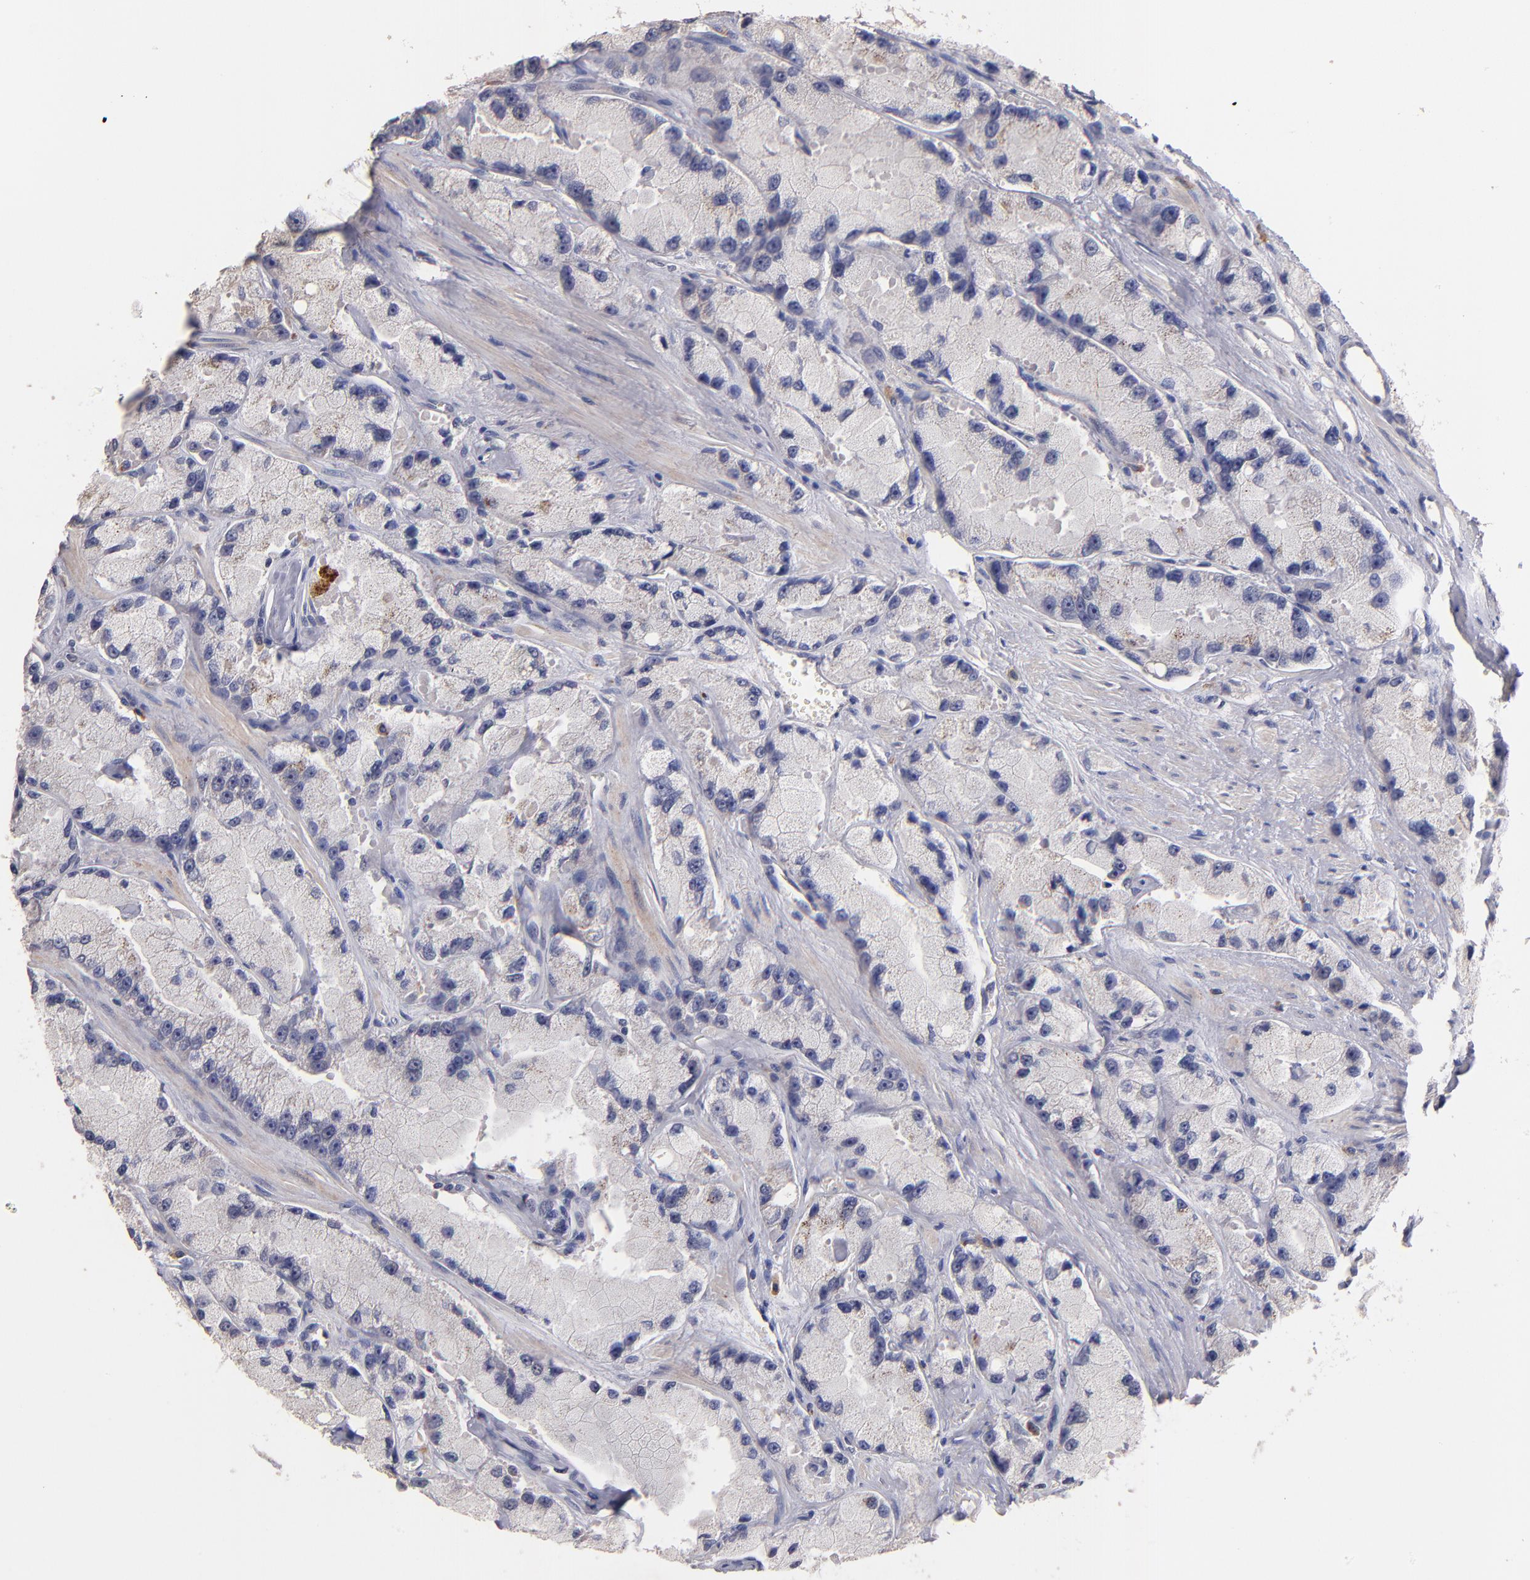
{"staining": {"intensity": "moderate", "quantity": "<25%", "location": "cytoplasmic/membranous"}, "tissue": "prostate cancer", "cell_type": "Tumor cells", "image_type": "cancer", "snomed": [{"axis": "morphology", "description": "Adenocarcinoma, High grade"}, {"axis": "topography", "description": "Prostate"}], "caption": "The immunohistochemical stain highlights moderate cytoplasmic/membranous expression in tumor cells of prostate adenocarcinoma (high-grade) tissue.", "gene": "MAGEE1", "patient": {"sex": "male", "age": 58}}